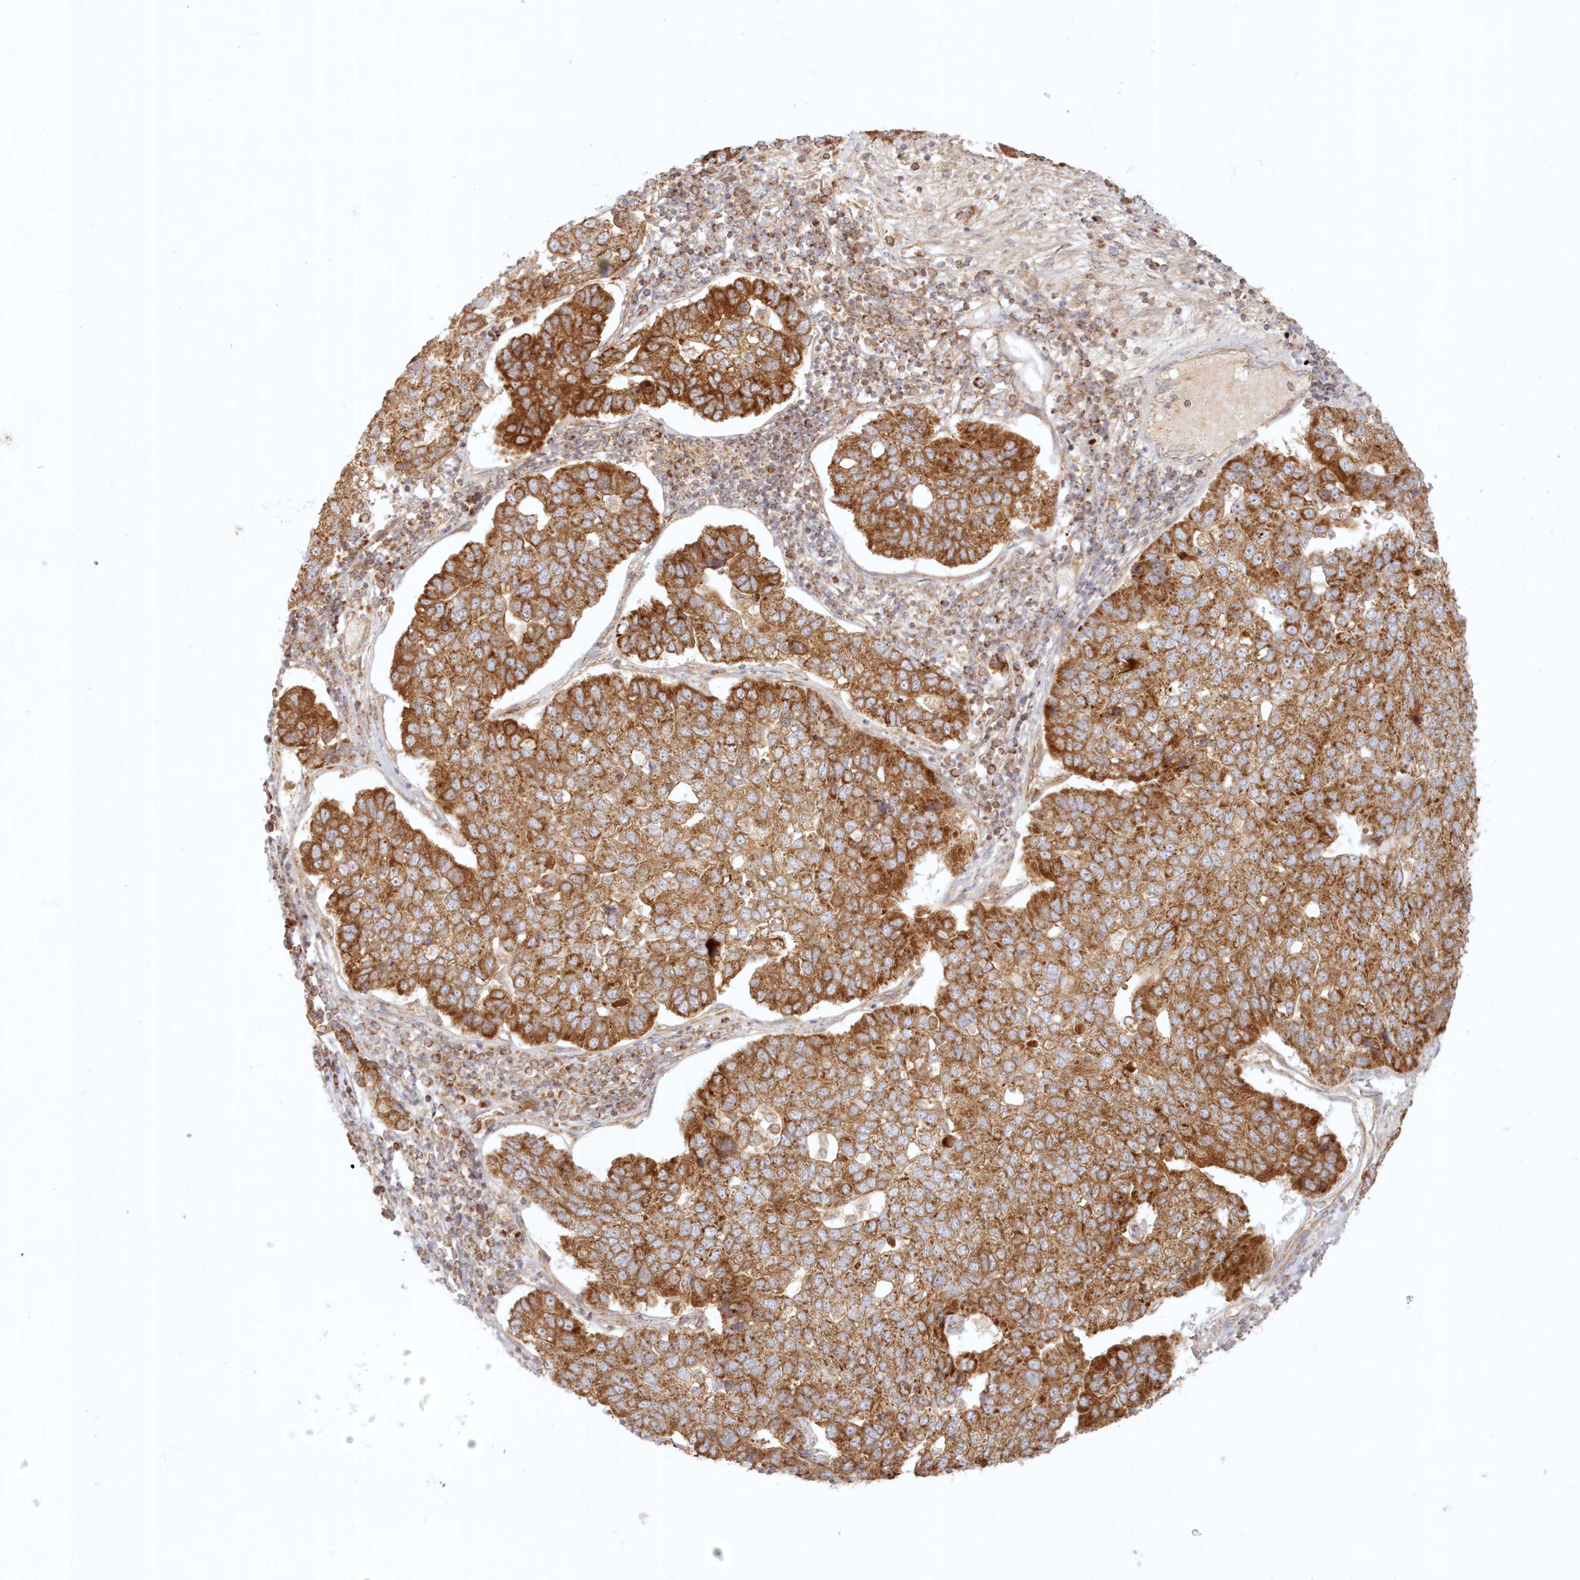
{"staining": {"intensity": "strong", "quantity": ">75%", "location": "cytoplasmic/membranous"}, "tissue": "pancreatic cancer", "cell_type": "Tumor cells", "image_type": "cancer", "snomed": [{"axis": "morphology", "description": "Adenocarcinoma, NOS"}, {"axis": "topography", "description": "Pancreas"}], "caption": "This histopathology image displays immunohistochemistry (IHC) staining of human pancreatic cancer, with high strong cytoplasmic/membranous staining in approximately >75% of tumor cells.", "gene": "KIAA0232", "patient": {"sex": "female", "age": 61}}